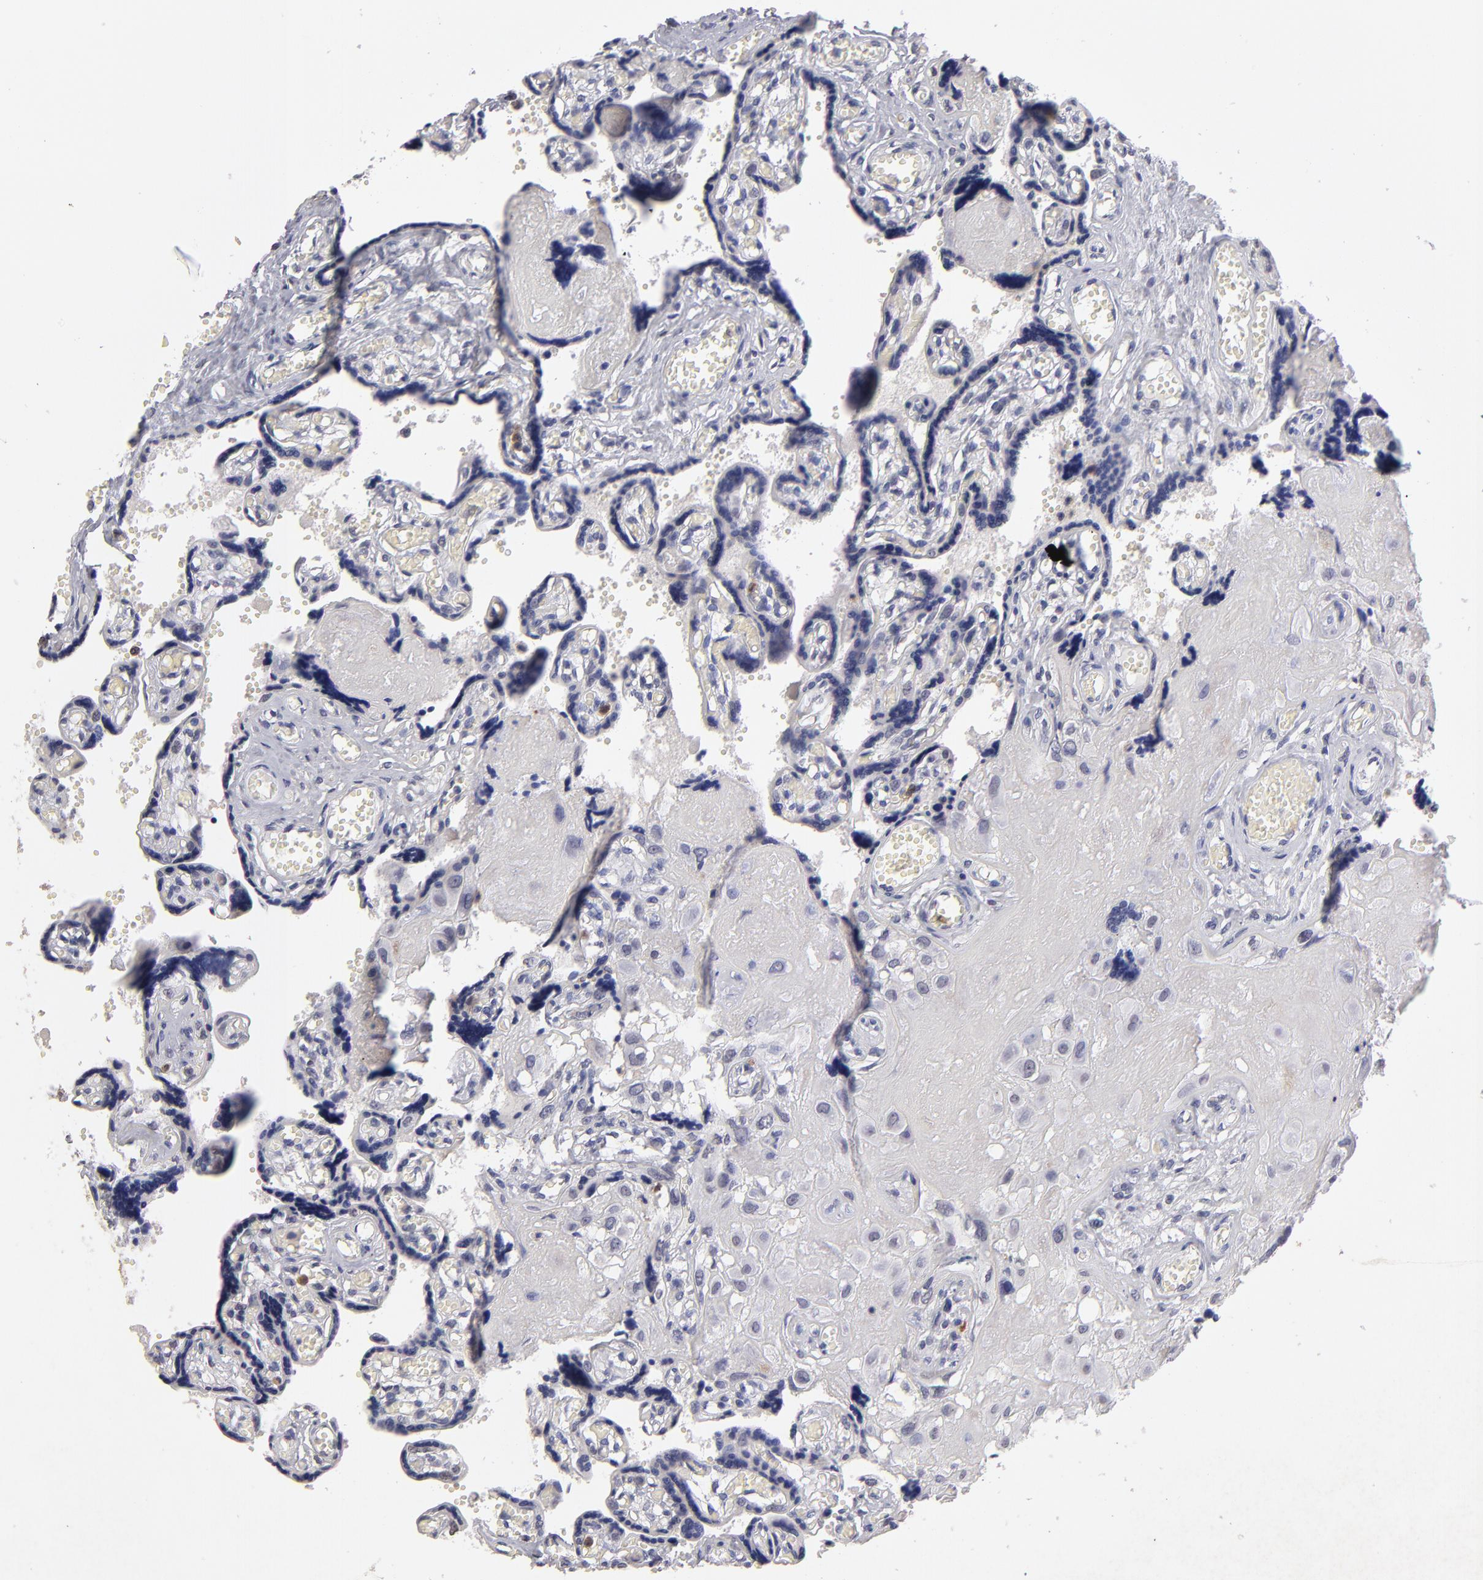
{"staining": {"intensity": "negative", "quantity": "none", "location": "none"}, "tissue": "placenta", "cell_type": "Decidual cells", "image_type": "normal", "snomed": [{"axis": "morphology", "description": "Normal tissue, NOS"}, {"axis": "morphology", "description": "Degeneration, NOS"}, {"axis": "topography", "description": "Placenta"}], "caption": "This is an immunohistochemistry (IHC) image of benign human placenta. There is no staining in decidual cells.", "gene": "MGAM", "patient": {"sex": "female", "age": 35}}